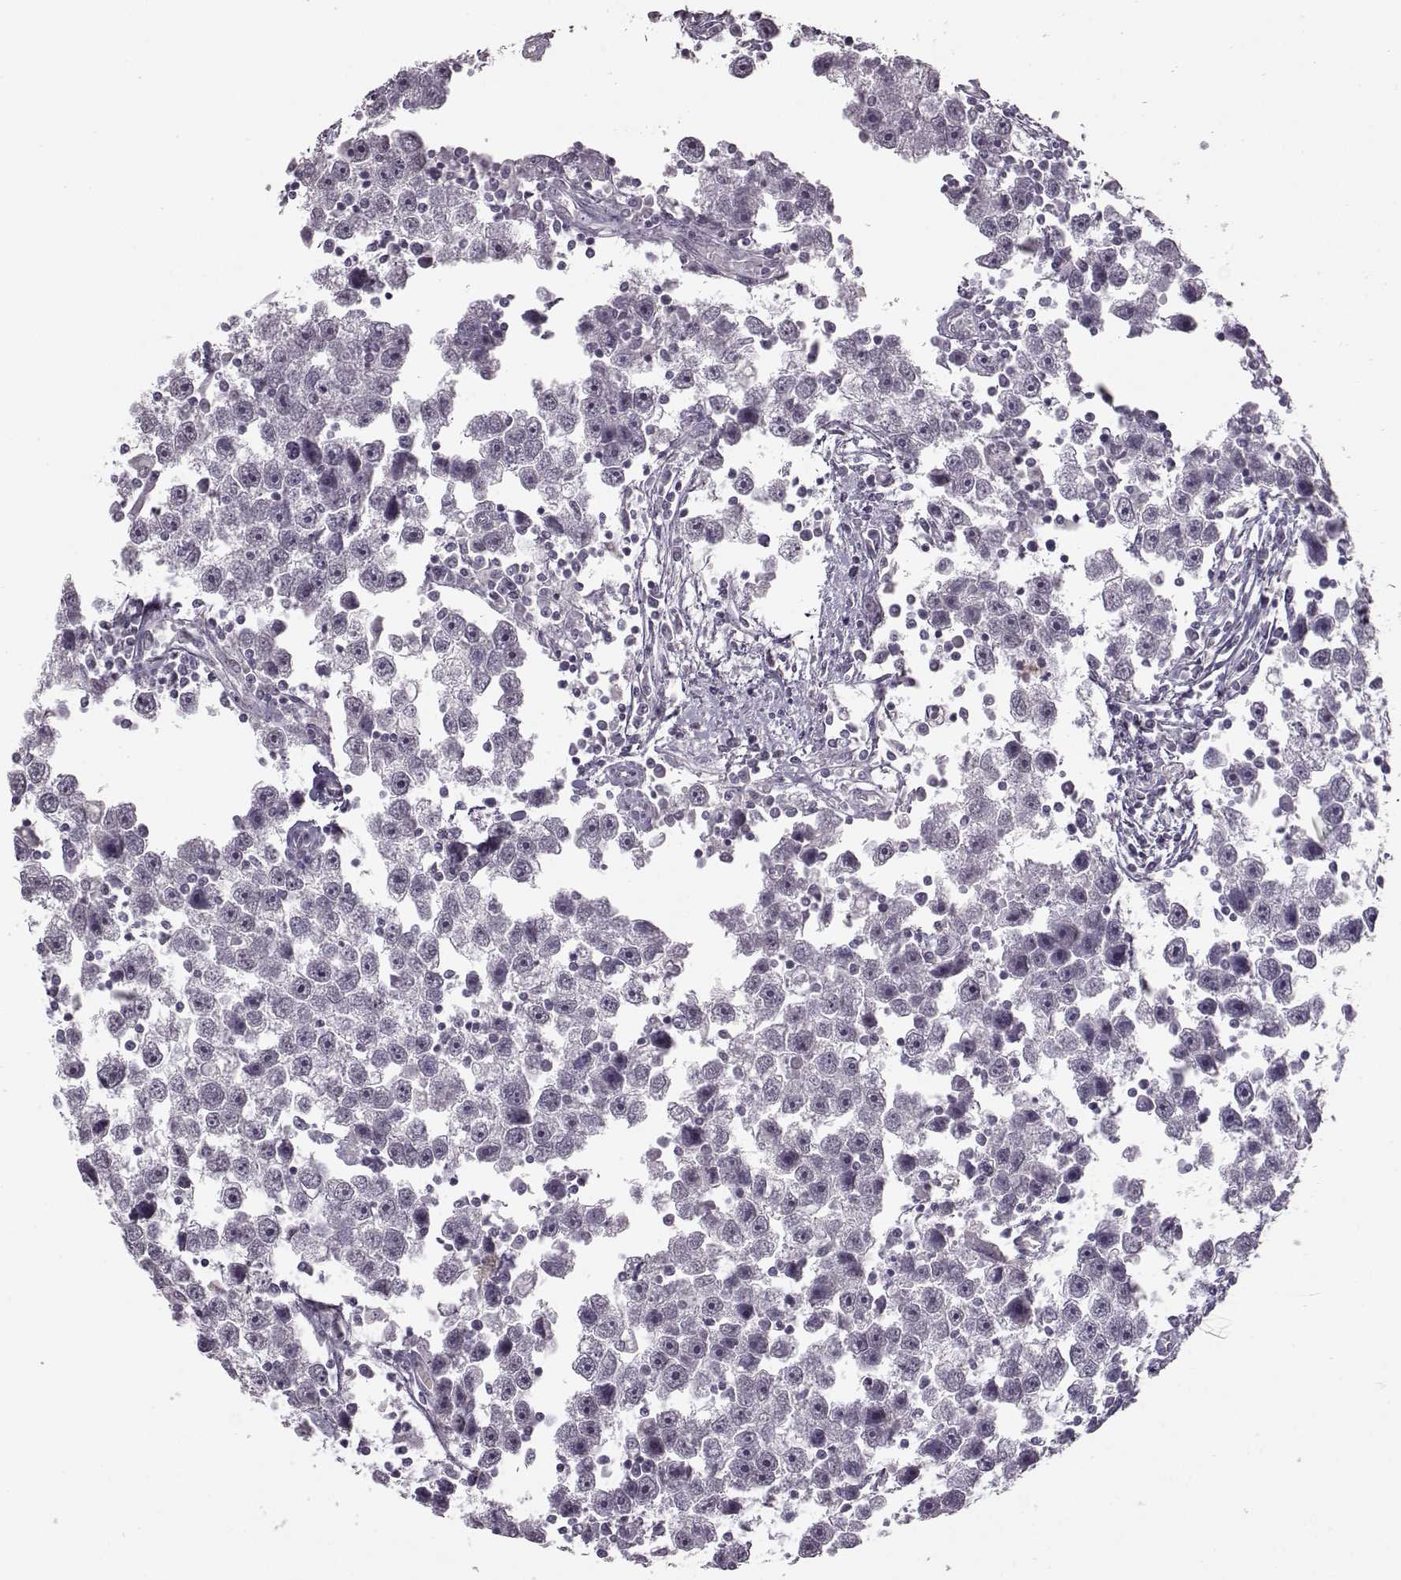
{"staining": {"intensity": "negative", "quantity": "none", "location": "none"}, "tissue": "testis cancer", "cell_type": "Tumor cells", "image_type": "cancer", "snomed": [{"axis": "morphology", "description": "Seminoma, NOS"}, {"axis": "topography", "description": "Testis"}], "caption": "High magnification brightfield microscopy of testis seminoma stained with DAB (3,3'-diaminobenzidine) (brown) and counterstained with hematoxylin (blue): tumor cells show no significant positivity.", "gene": "MAP6D1", "patient": {"sex": "male", "age": 30}}